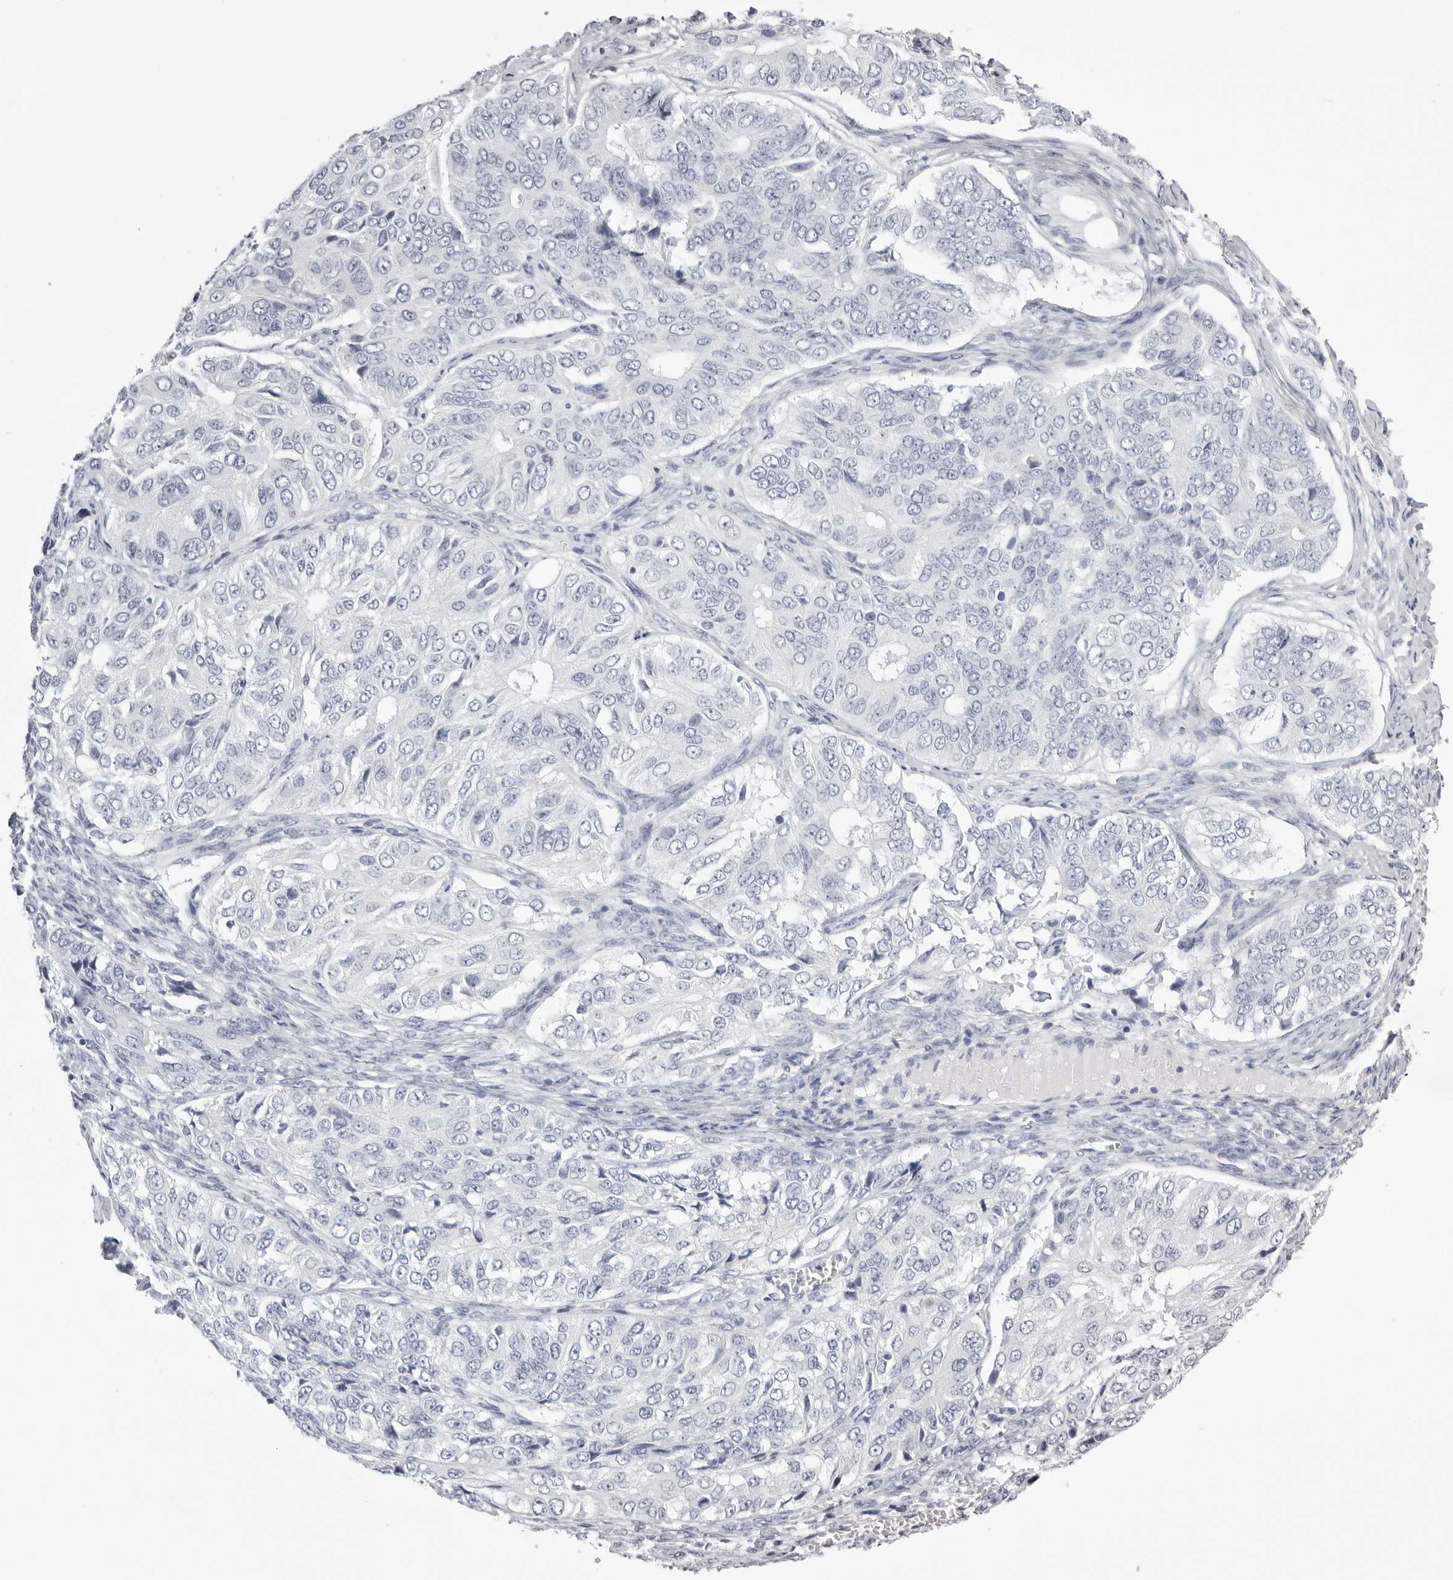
{"staining": {"intensity": "negative", "quantity": "none", "location": "none"}, "tissue": "ovarian cancer", "cell_type": "Tumor cells", "image_type": "cancer", "snomed": [{"axis": "morphology", "description": "Carcinoma, endometroid"}, {"axis": "topography", "description": "Ovary"}], "caption": "Immunohistochemistry (IHC) of endometroid carcinoma (ovarian) exhibits no staining in tumor cells. (DAB (3,3'-diaminobenzidine) immunohistochemistry (IHC), high magnification).", "gene": "RHO", "patient": {"sex": "female", "age": 51}}